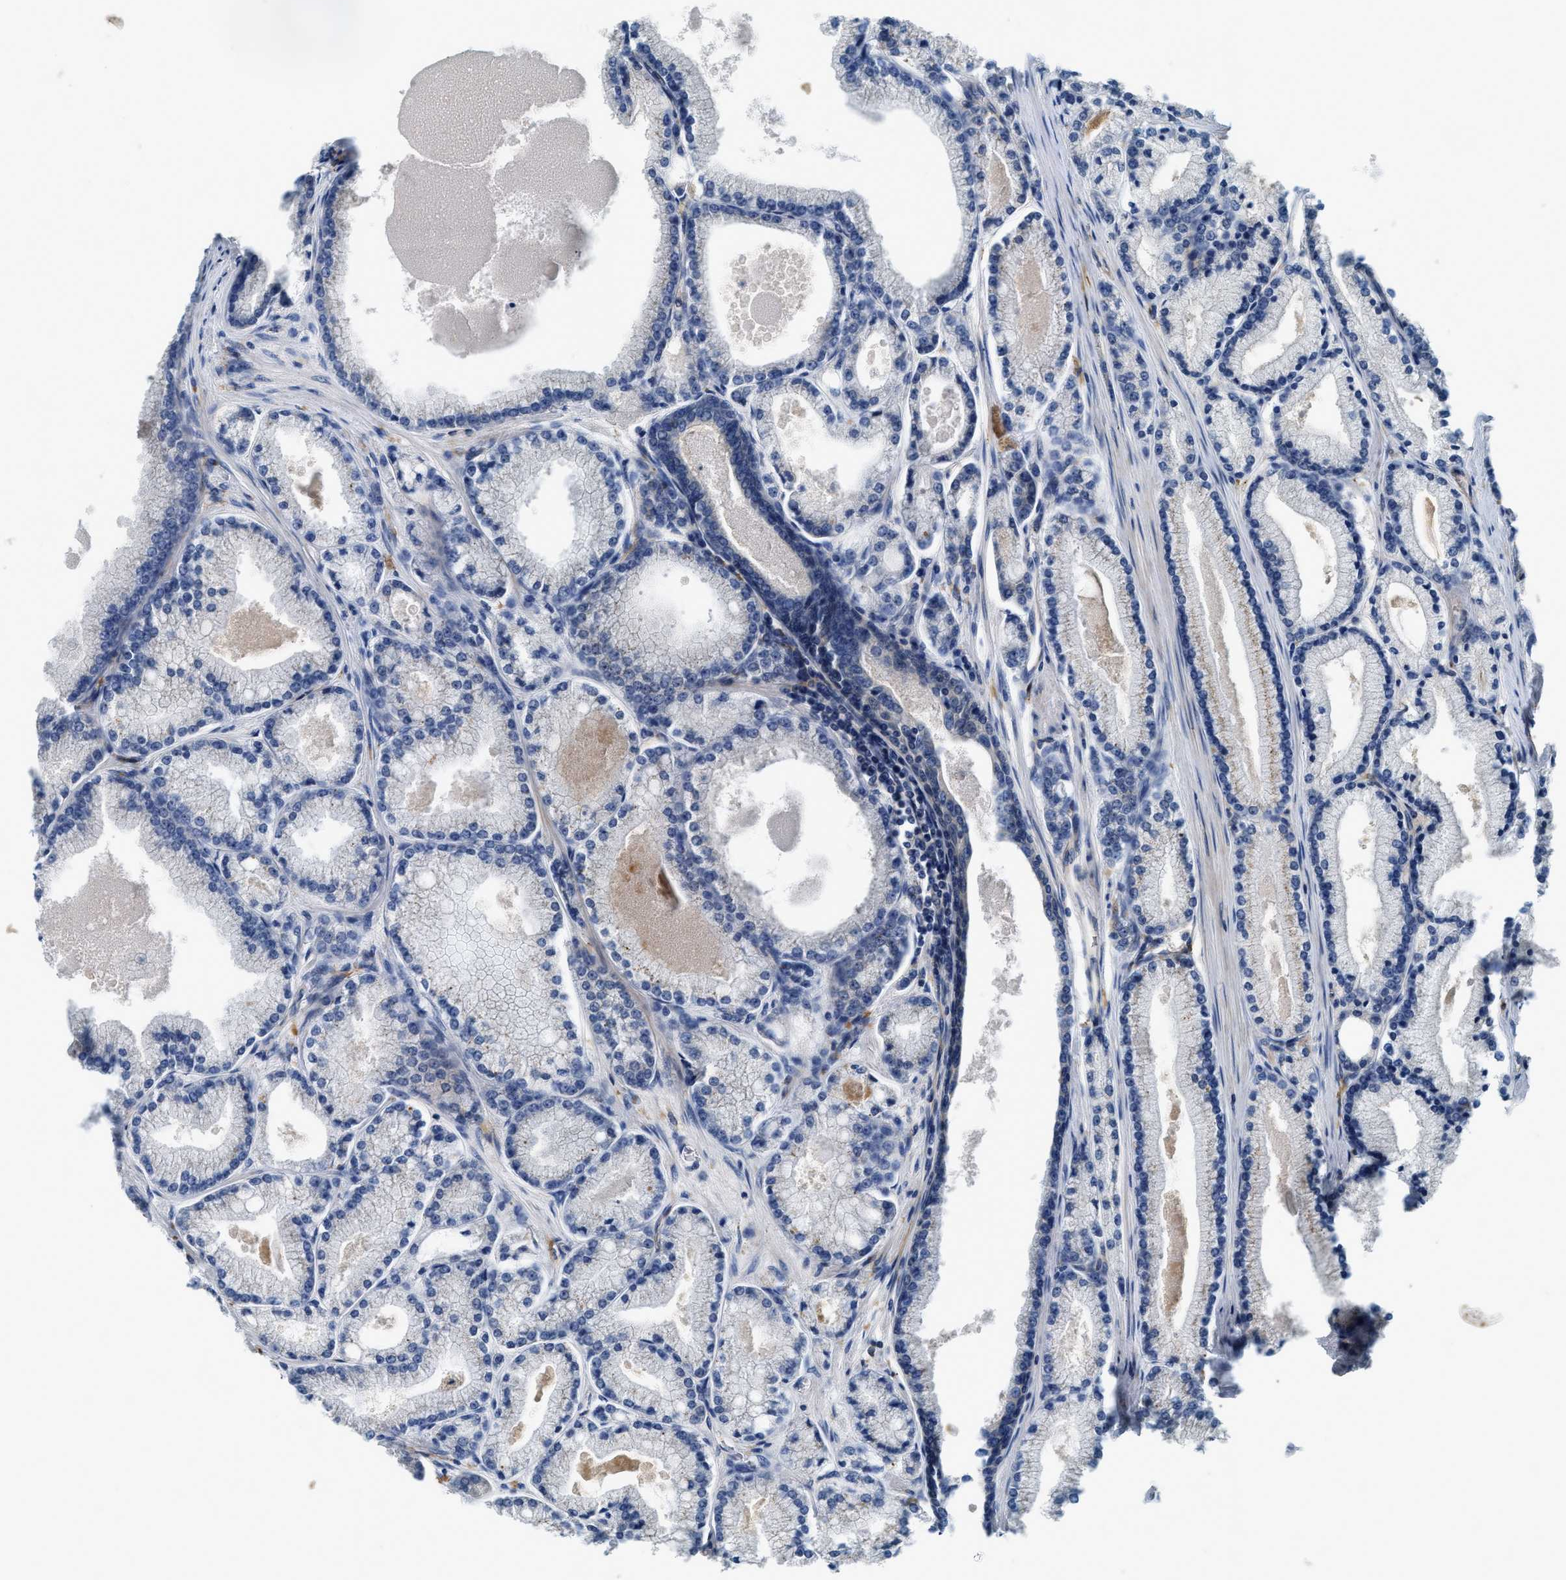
{"staining": {"intensity": "negative", "quantity": "none", "location": "none"}, "tissue": "prostate cancer", "cell_type": "Tumor cells", "image_type": "cancer", "snomed": [{"axis": "morphology", "description": "Adenocarcinoma, High grade"}, {"axis": "topography", "description": "Prostate"}], "caption": "IHC histopathology image of prostate cancer (high-grade adenocarcinoma) stained for a protein (brown), which shows no staining in tumor cells. The staining was performed using DAB to visualize the protein expression in brown, while the nuclei were stained in blue with hematoxylin (Magnification: 20x).", "gene": "NSUN7", "patient": {"sex": "male", "age": 71}}